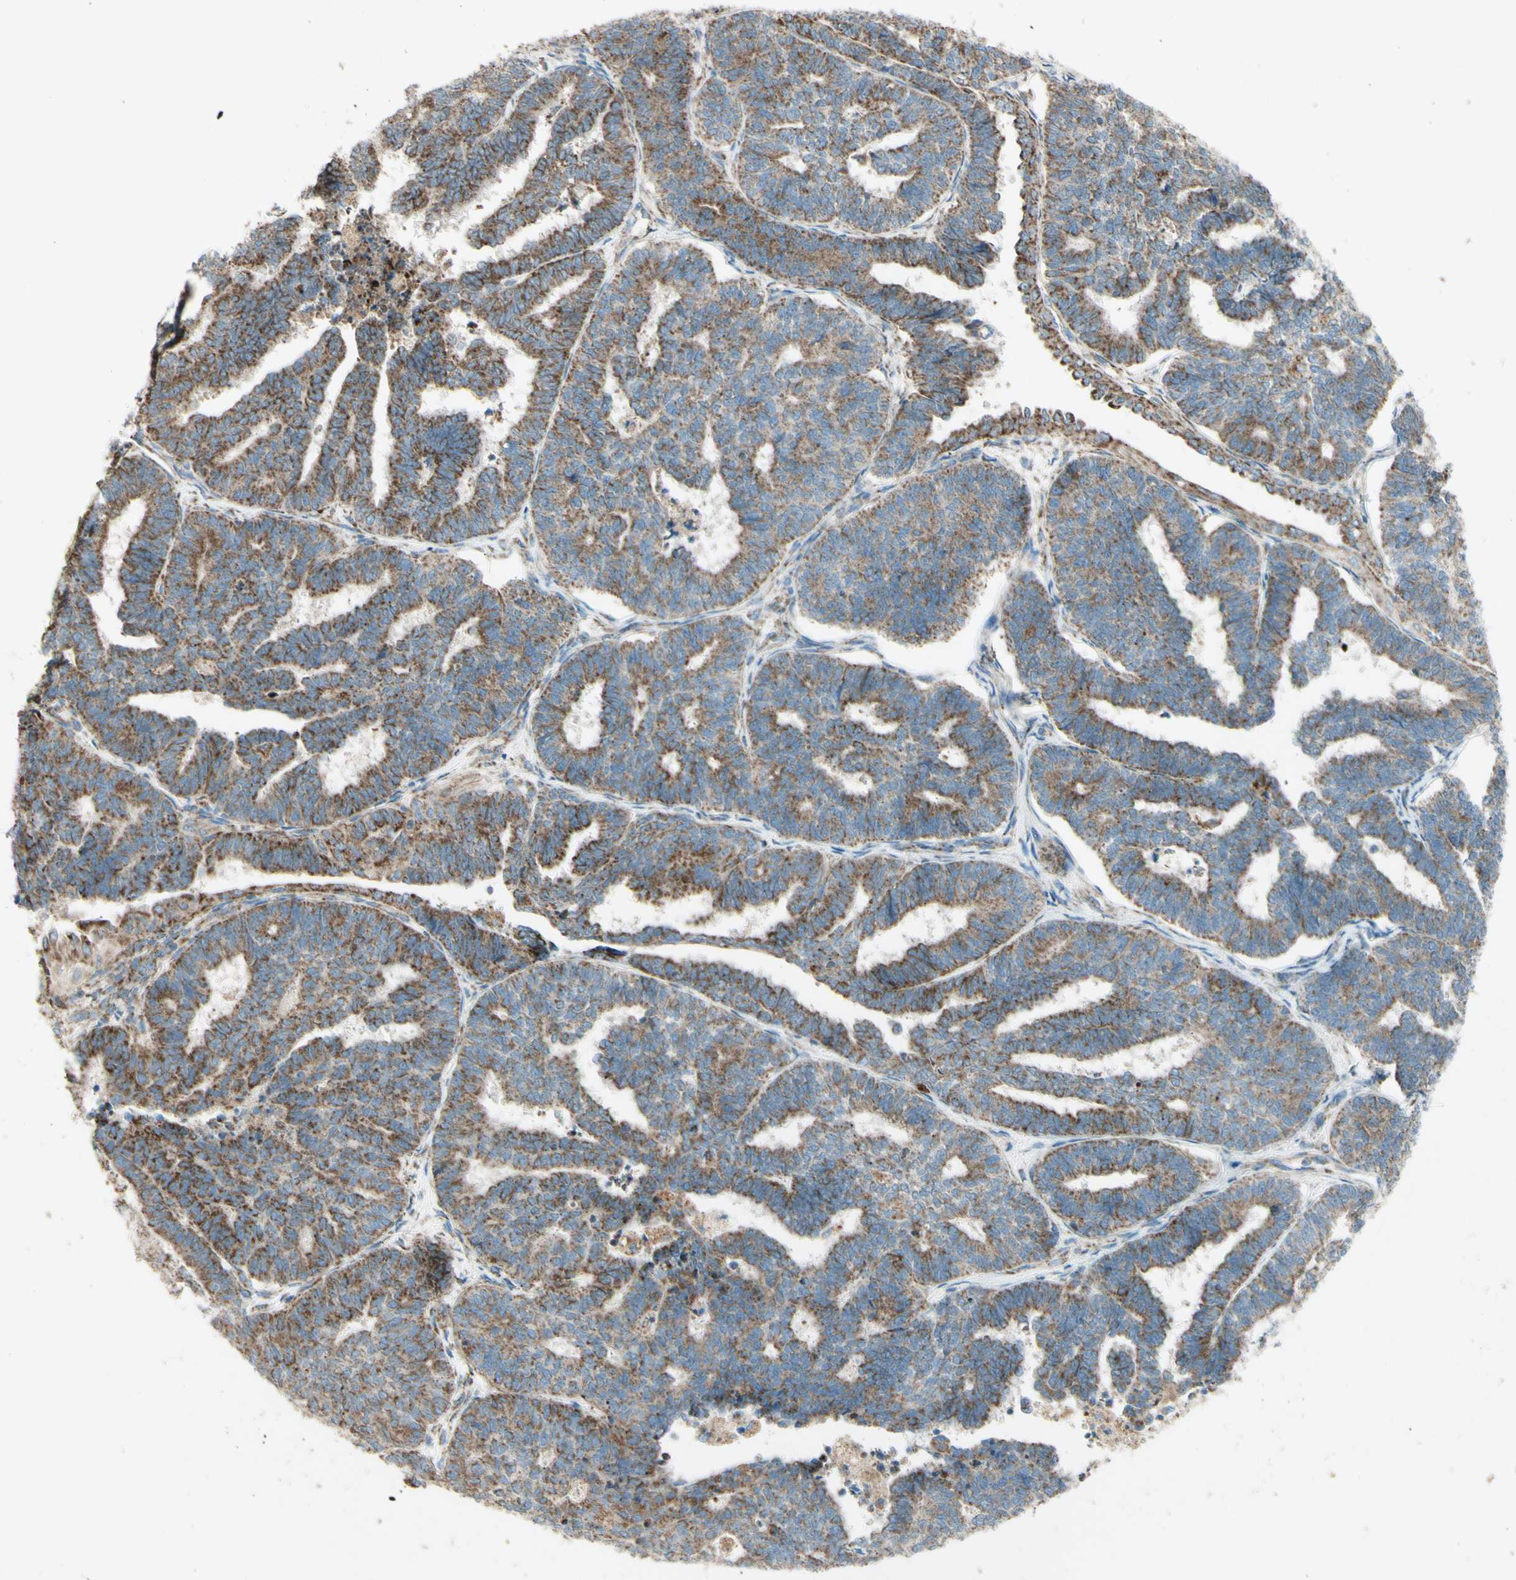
{"staining": {"intensity": "strong", "quantity": ">75%", "location": "cytoplasmic/membranous"}, "tissue": "endometrial cancer", "cell_type": "Tumor cells", "image_type": "cancer", "snomed": [{"axis": "morphology", "description": "Adenocarcinoma, NOS"}, {"axis": "topography", "description": "Endometrium"}], "caption": "Strong cytoplasmic/membranous staining is identified in approximately >75% of tumor cells in endometrial cancer. The staining is performed using DAB (3,3'-diaminobenzidine) brown chromogen to label protein expression. The nuclei are counter-stained blue using hematoxylin.", "gene": "RHOT1", "patient": {"sex": "female", "age": 70}}